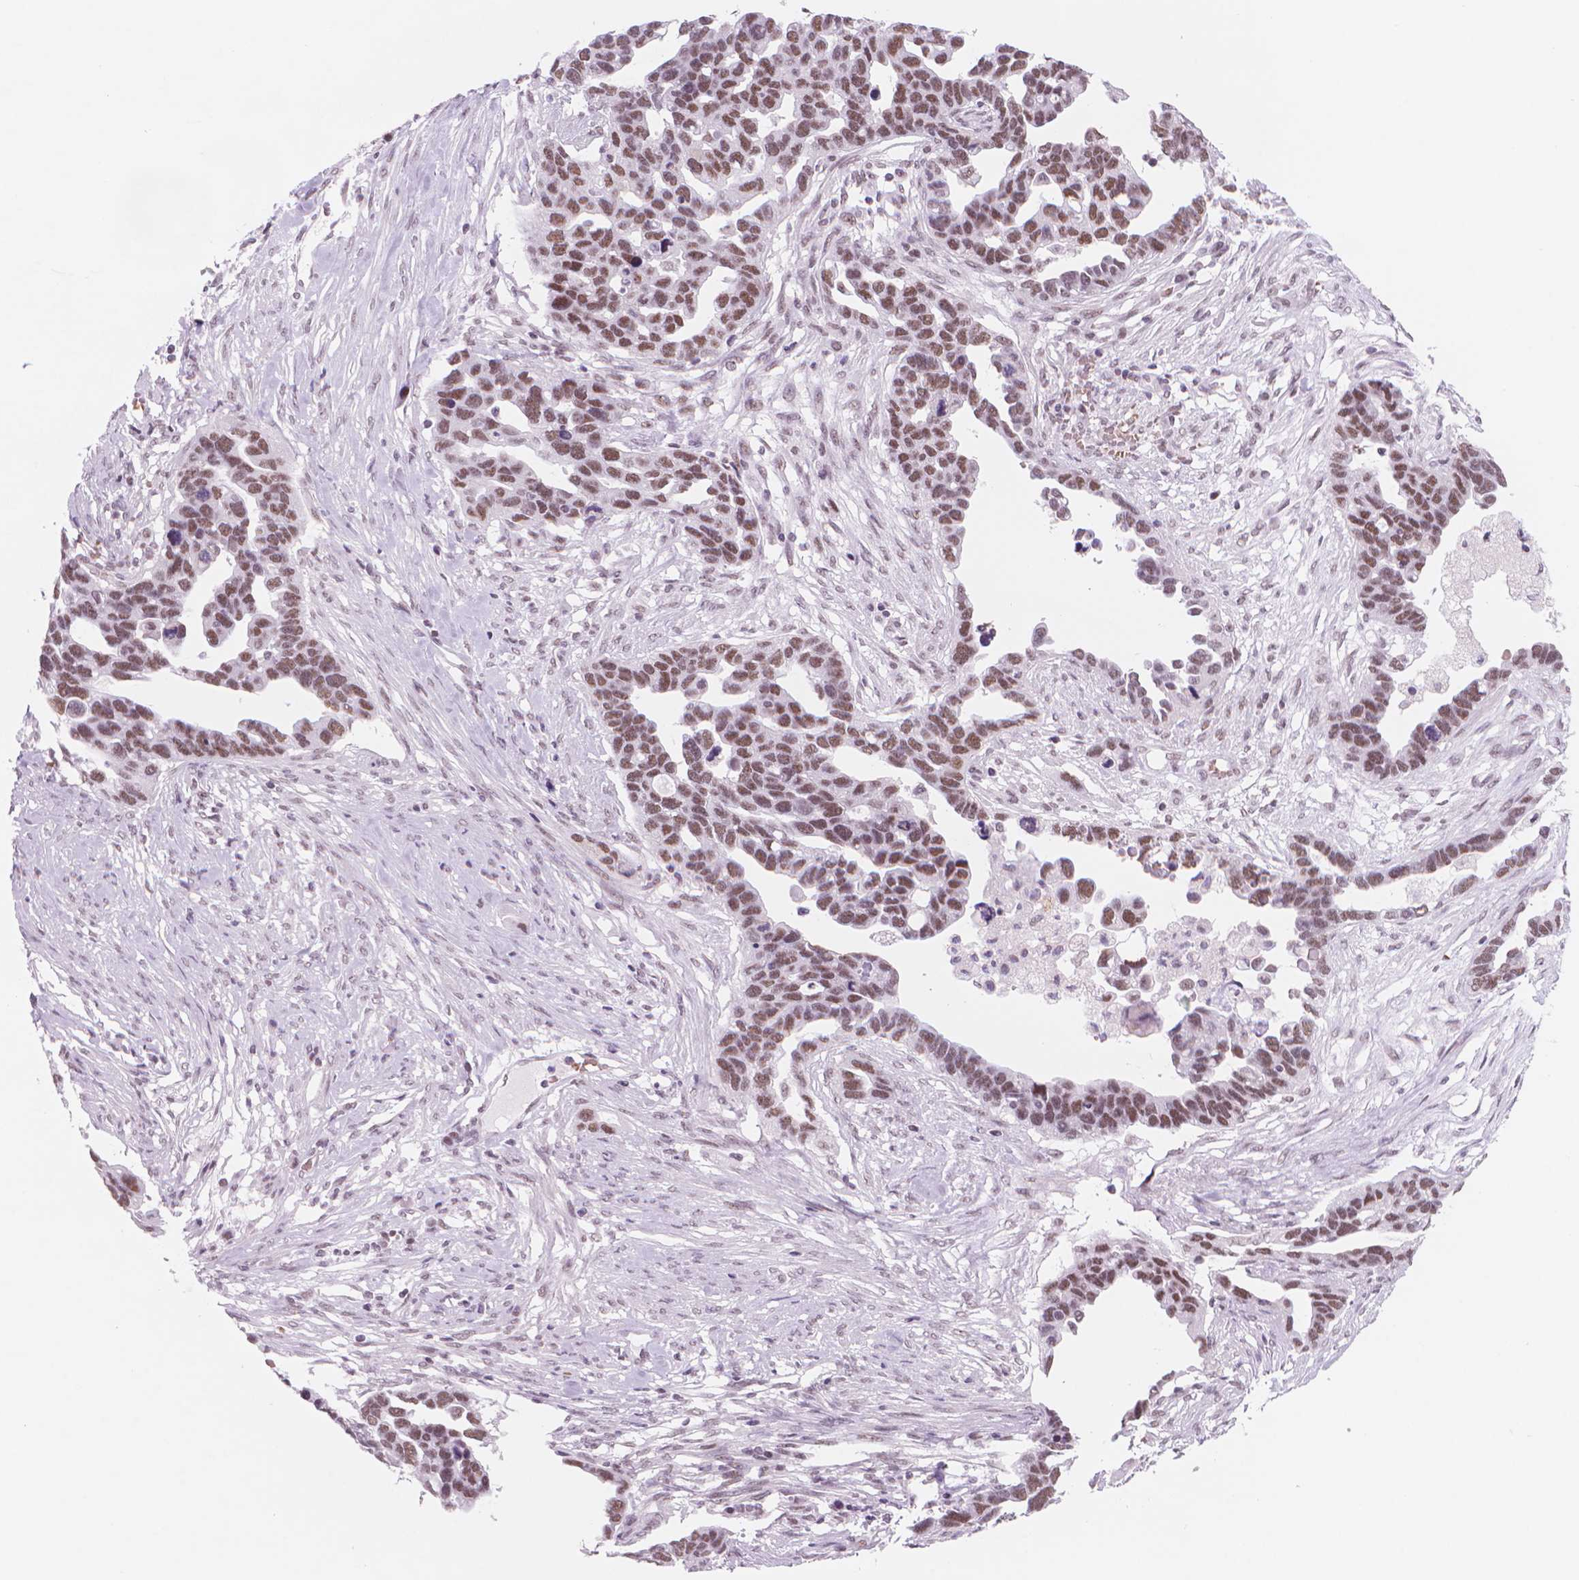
{"staining": {"intensity": "moderate", "quantity": ">75%", "location": "nuclear"}, "tissue": "ovarian cancer", "cell_type": "Tumor cells", "image_type": "cancer", "snomed": [{"axis": "morphology", "description": "Cystadenocarcinoma, serous, NOS"}, {"axis": "topography", "description": "Ovary"}], "caption": "Moderate nuclear positivity for a protein is identified in approximately >75% of tumor cells of ovarian serous cystadenocarcinoma using immunohistochemistry (IHC).", "gene": "POLR3D", "patient": {"sex": "female", "age": 54}}